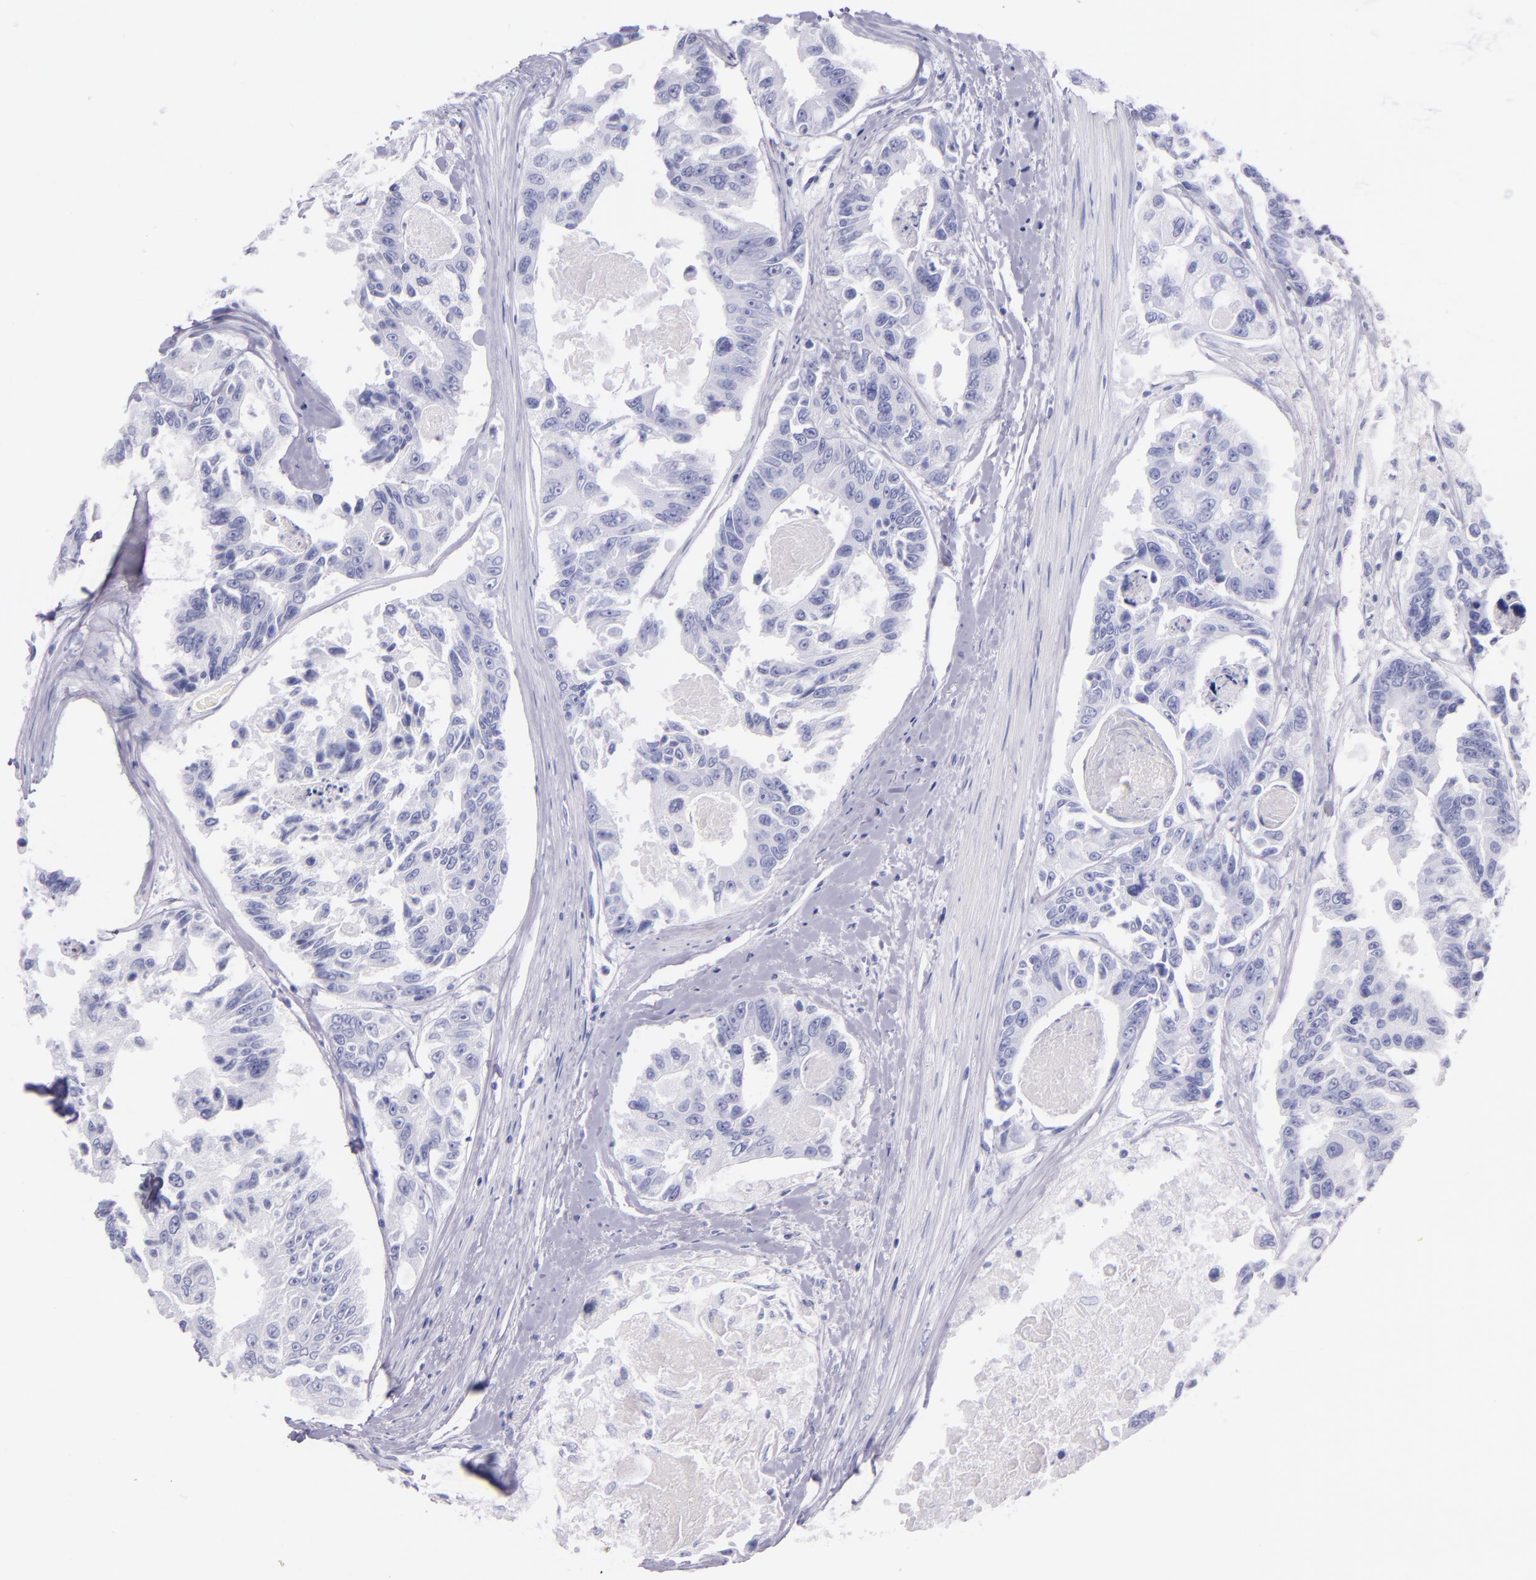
{"staining": {"intensity": "negative", "quantity": "none", "location": "none"}, "tissue": "colorectal cancer", "cell_type": "Tumor cells", "image_type": "cancer", "snomed": [{"axis": "morphology", "description": "Adenocarcinoma, NOS"}, {"axis": "topography", "description": "Colon"}], "caption": "Tumor cells show no significant staining in adenocarcinoma (colorectal).", "gene": "SFTPB", "patient": {"sex": "female", "age": 86}}